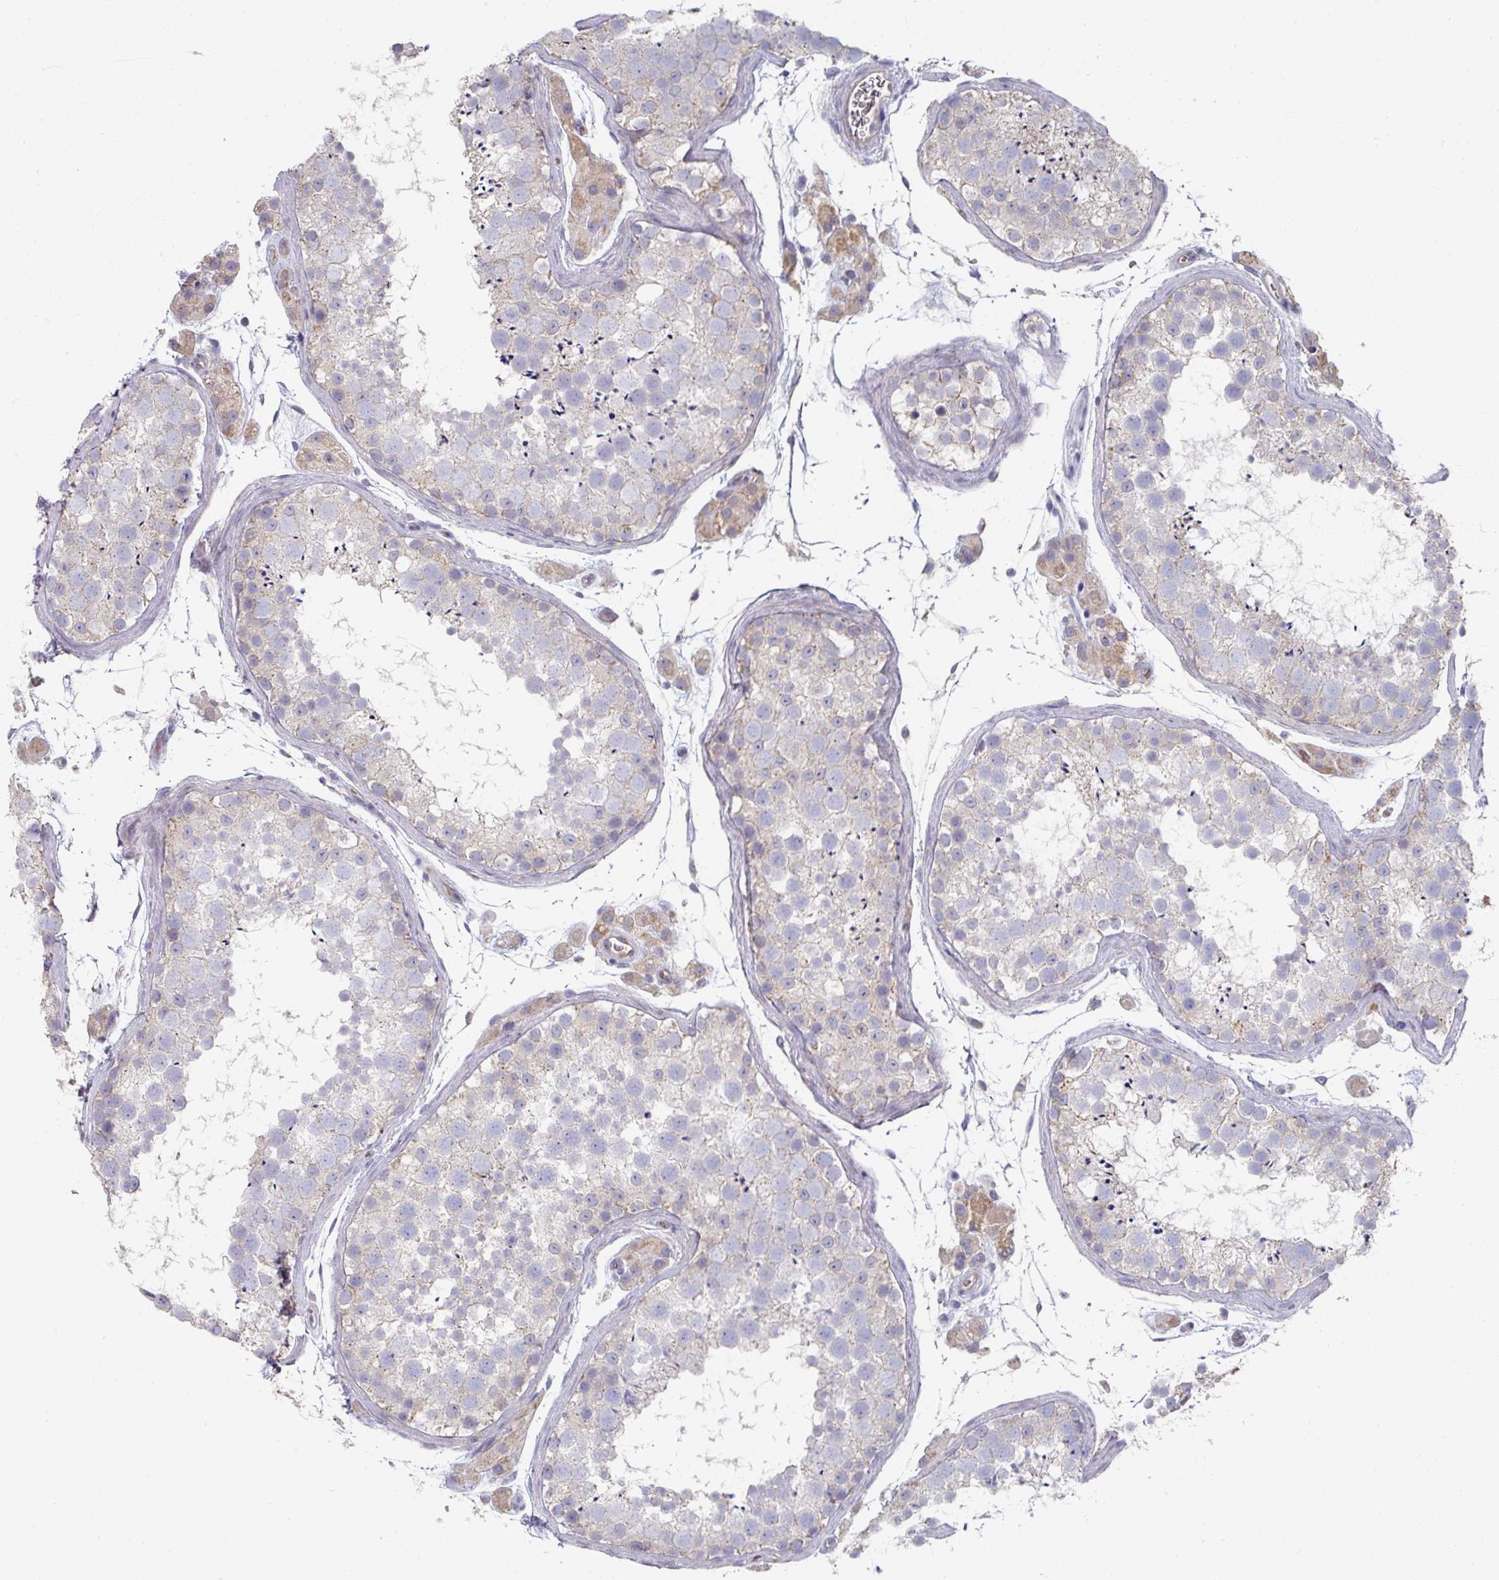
{"staining": {"intensity": "moderate", "quantity": "<25%", "location": "cytoplasmic/membranous"}, "tissue": "testis", "cell_type": "Cells in seminiferous ducts", "image_type": "normal", "snomed": [{"axis": "morphology", "description": "Normal tissue, NOS"}, {"axis": "topography", "description": "Testis"}], "caption": "IHC of benign testis demonstrates low levels of moderate cytoplasmic/membranous expression in about <25% of cells in seminiferous ducts.", "gene": "PYROXD2", "patient": {"sex": "male", "age": 41}}